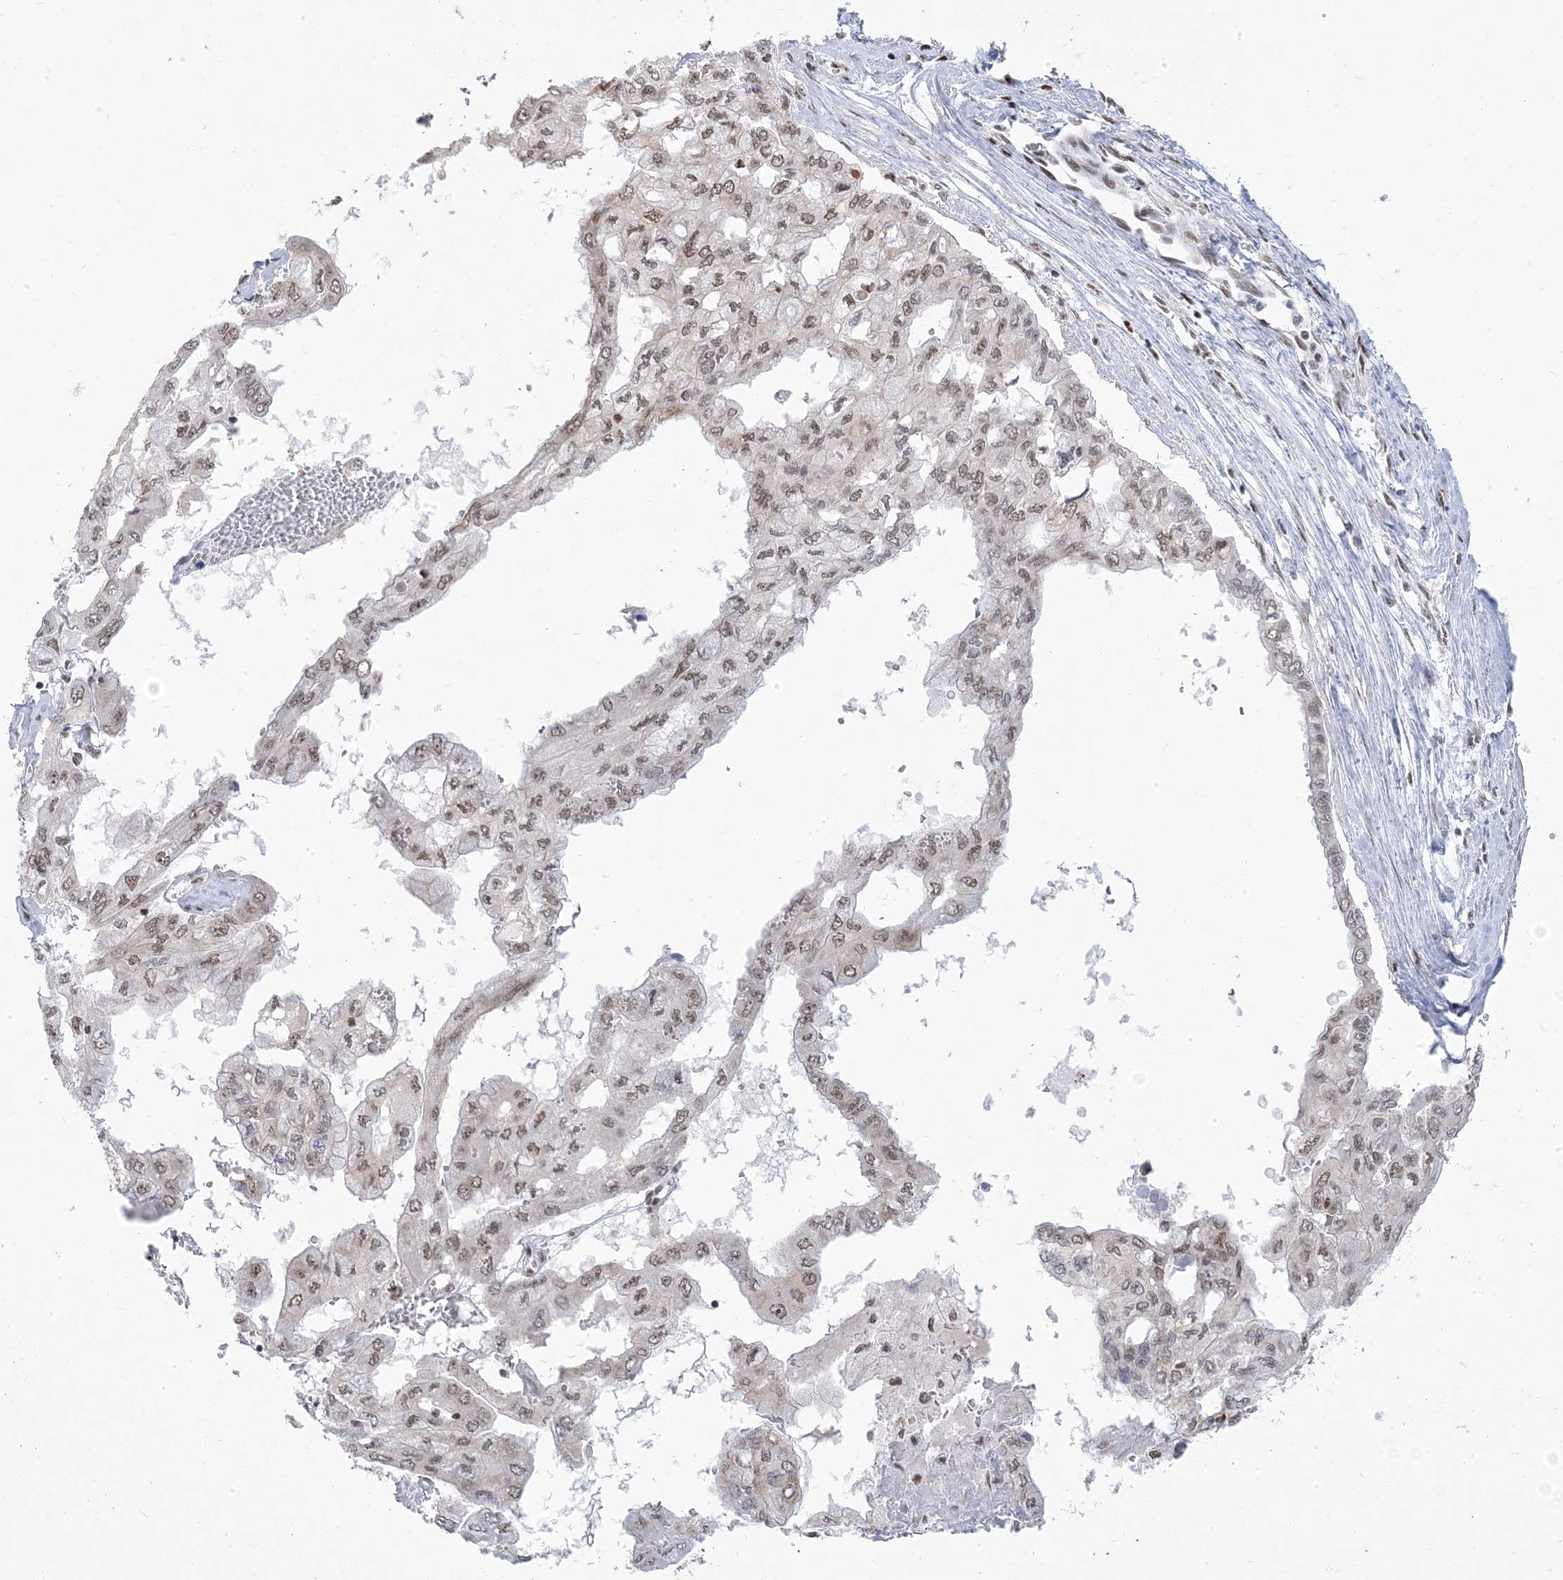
{"staining": {"intensity": "moderate", "quantity": ">75%", "location": "nuclear"}, "tissue": "pancreatic cancer", "cell_type": "Tumor cells", "image_type": "cancer", "snomed": [{"axis": "morphology", "description": "Adenocarcinoma, NOS"}, {"axis": "topography", "description": "Pancreas"}], "caption": "Human pancreatic cancer stained with a brown dye exhibits moderate nuclear positive positivity in approximately >75% of tumor cells.", "gene": "MTREX", "patient": {"sex": "male", "age": 51}}